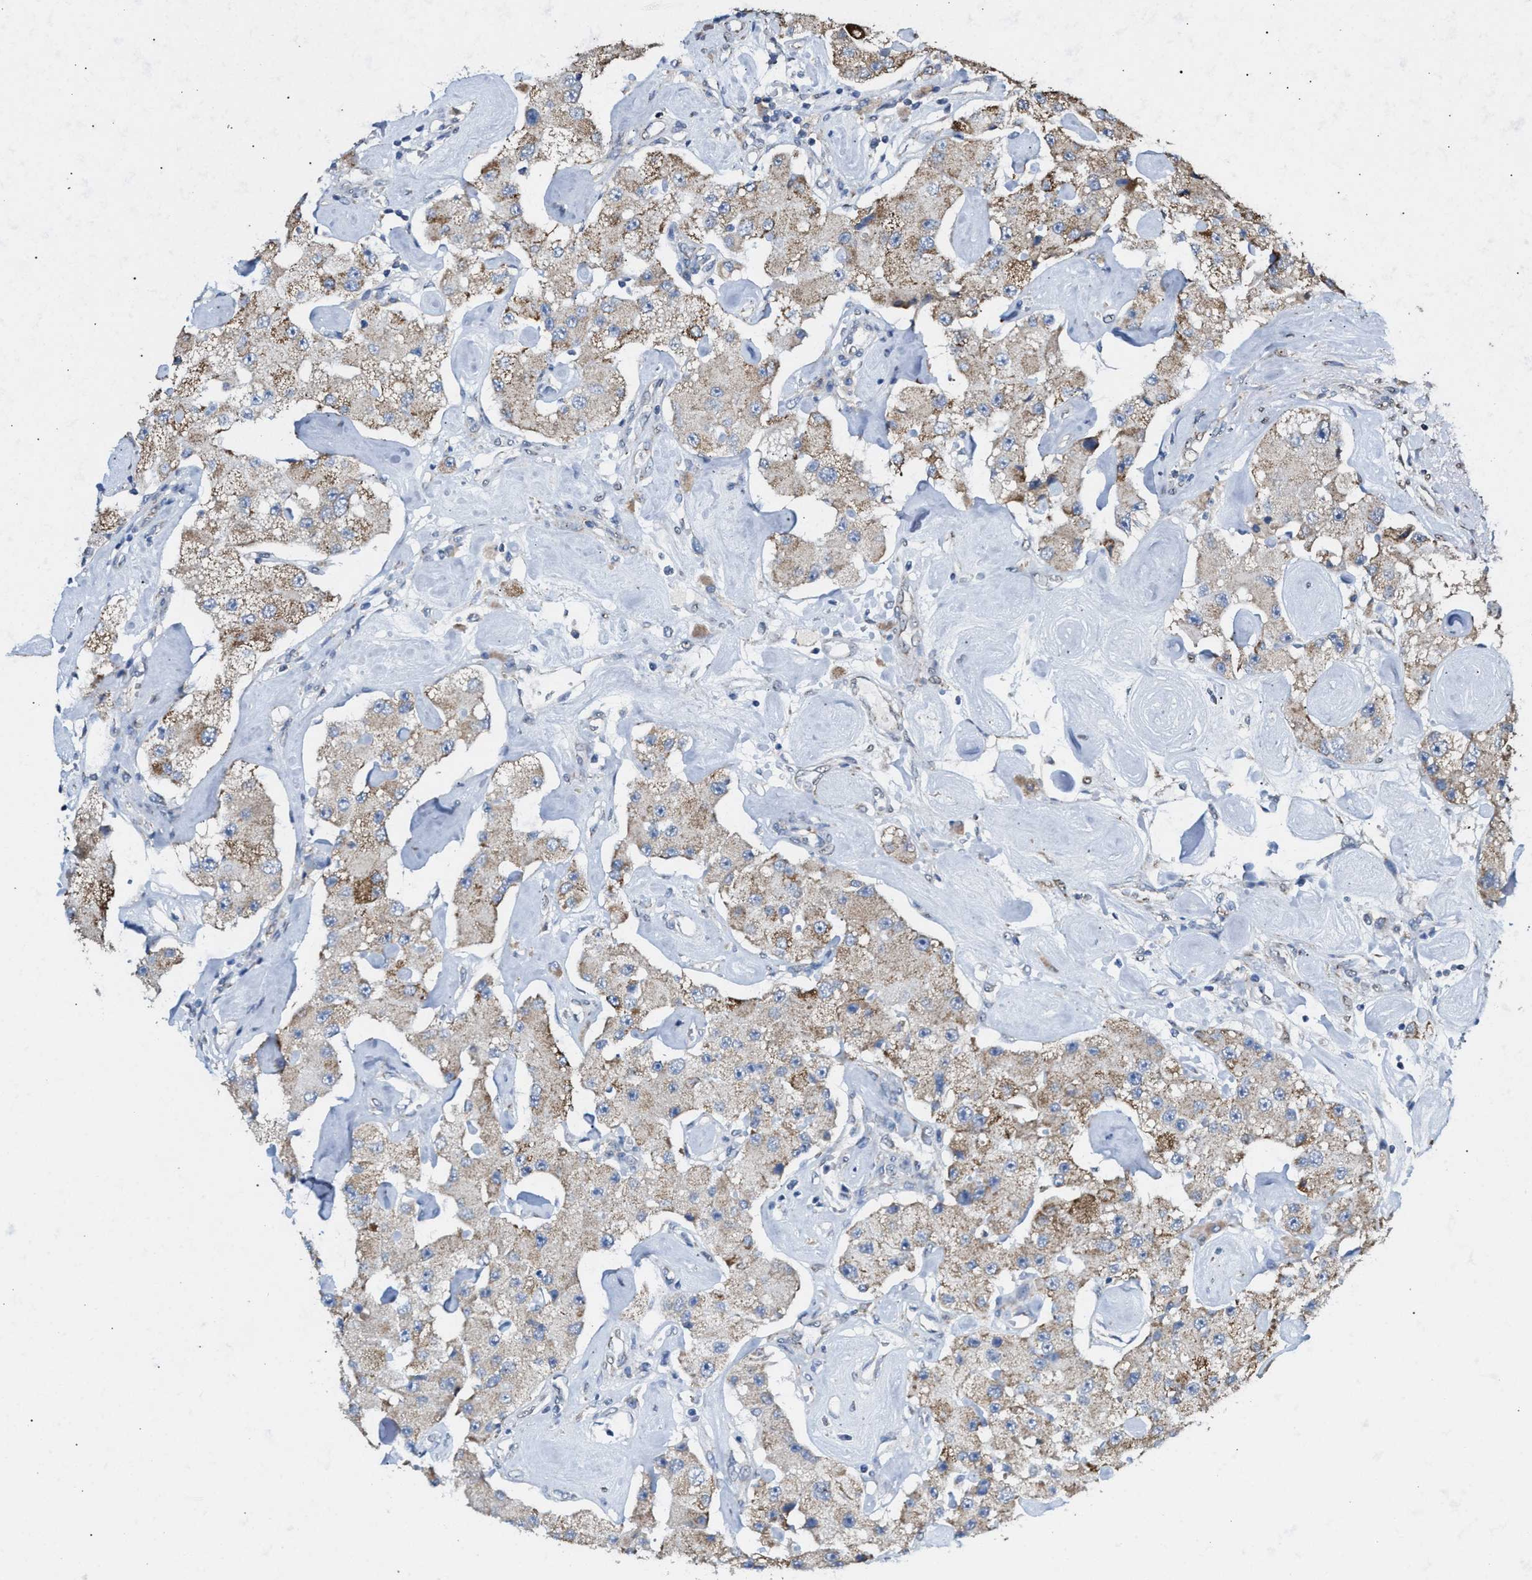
{"staining": {"intensity": "weak", "quantity": ">75%", "location": "cytoplasmic/membranous"}, "tissue": "carcinoid", "cell_type": "Tumor cells", "image_type": "cancer", "snomed": [{"axis": "morphology", "description": "Carcinoid, malignant, NOS"}, {"axis": "topography", "description": "Pancreas"}], "caption": "This histopathology image shows IHC staining of human carcinoid (malignant), with low weak cytoplasmic/membranous expression in about >75% of tumor cells.", "gene": "TACO1", "patient": {"sex": "male", "age": 41}}